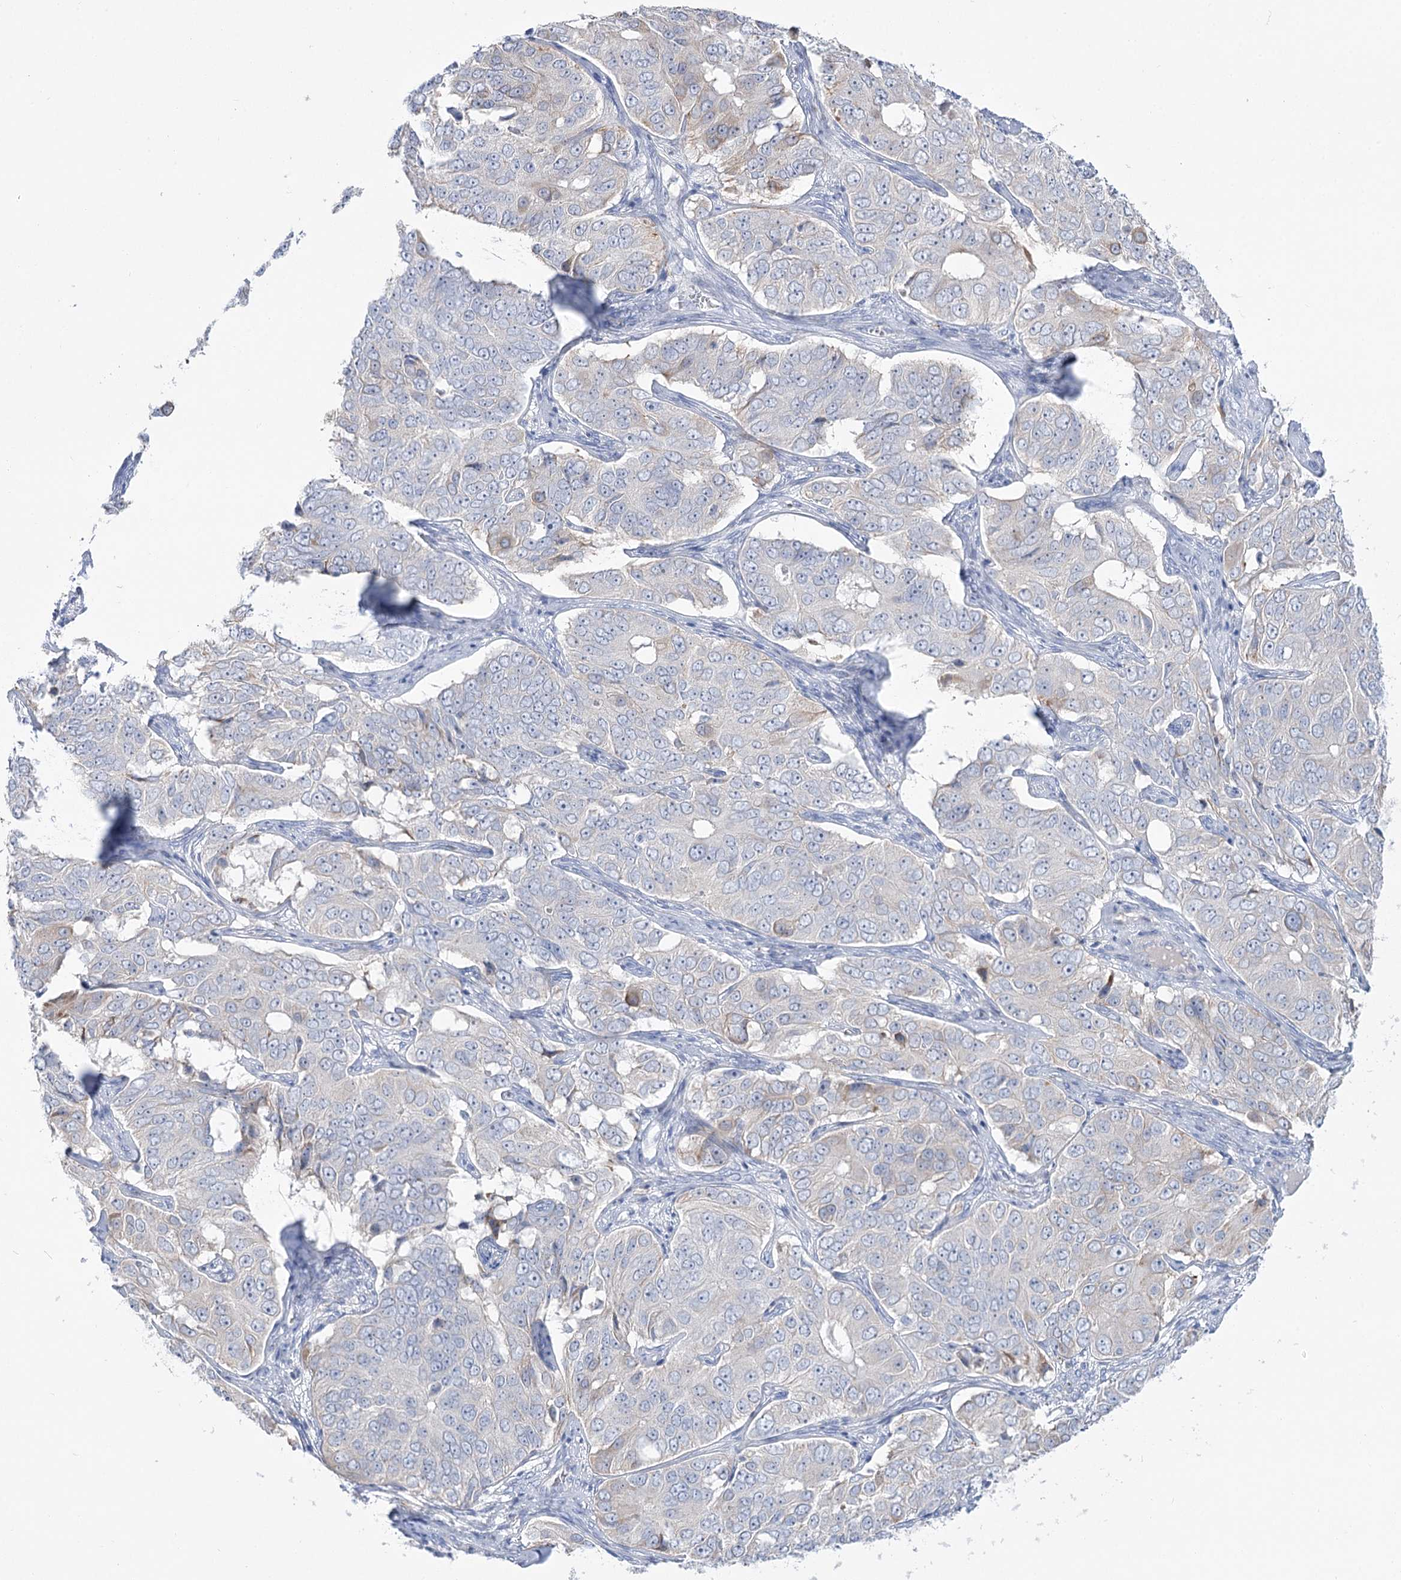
{"staining": {"intensity": "negative", "quantity": "none", "location": "none"}, "tissue": "ovarian cancer", "cell_type": "Tumor cells", "image_type": "cancer", "snomed": [{"axis": "morphology", "description": "Carcinoma, endometroid"}, {"axis": "topography", "description": "Ovary"}], "caption": "The IHC micrograph has no significant staining in tumor cells of ovarian cancer (endometroid carcinoma) tissue.", "gene": "SIAE", "patient": {"sex": "female", "age": 51}}